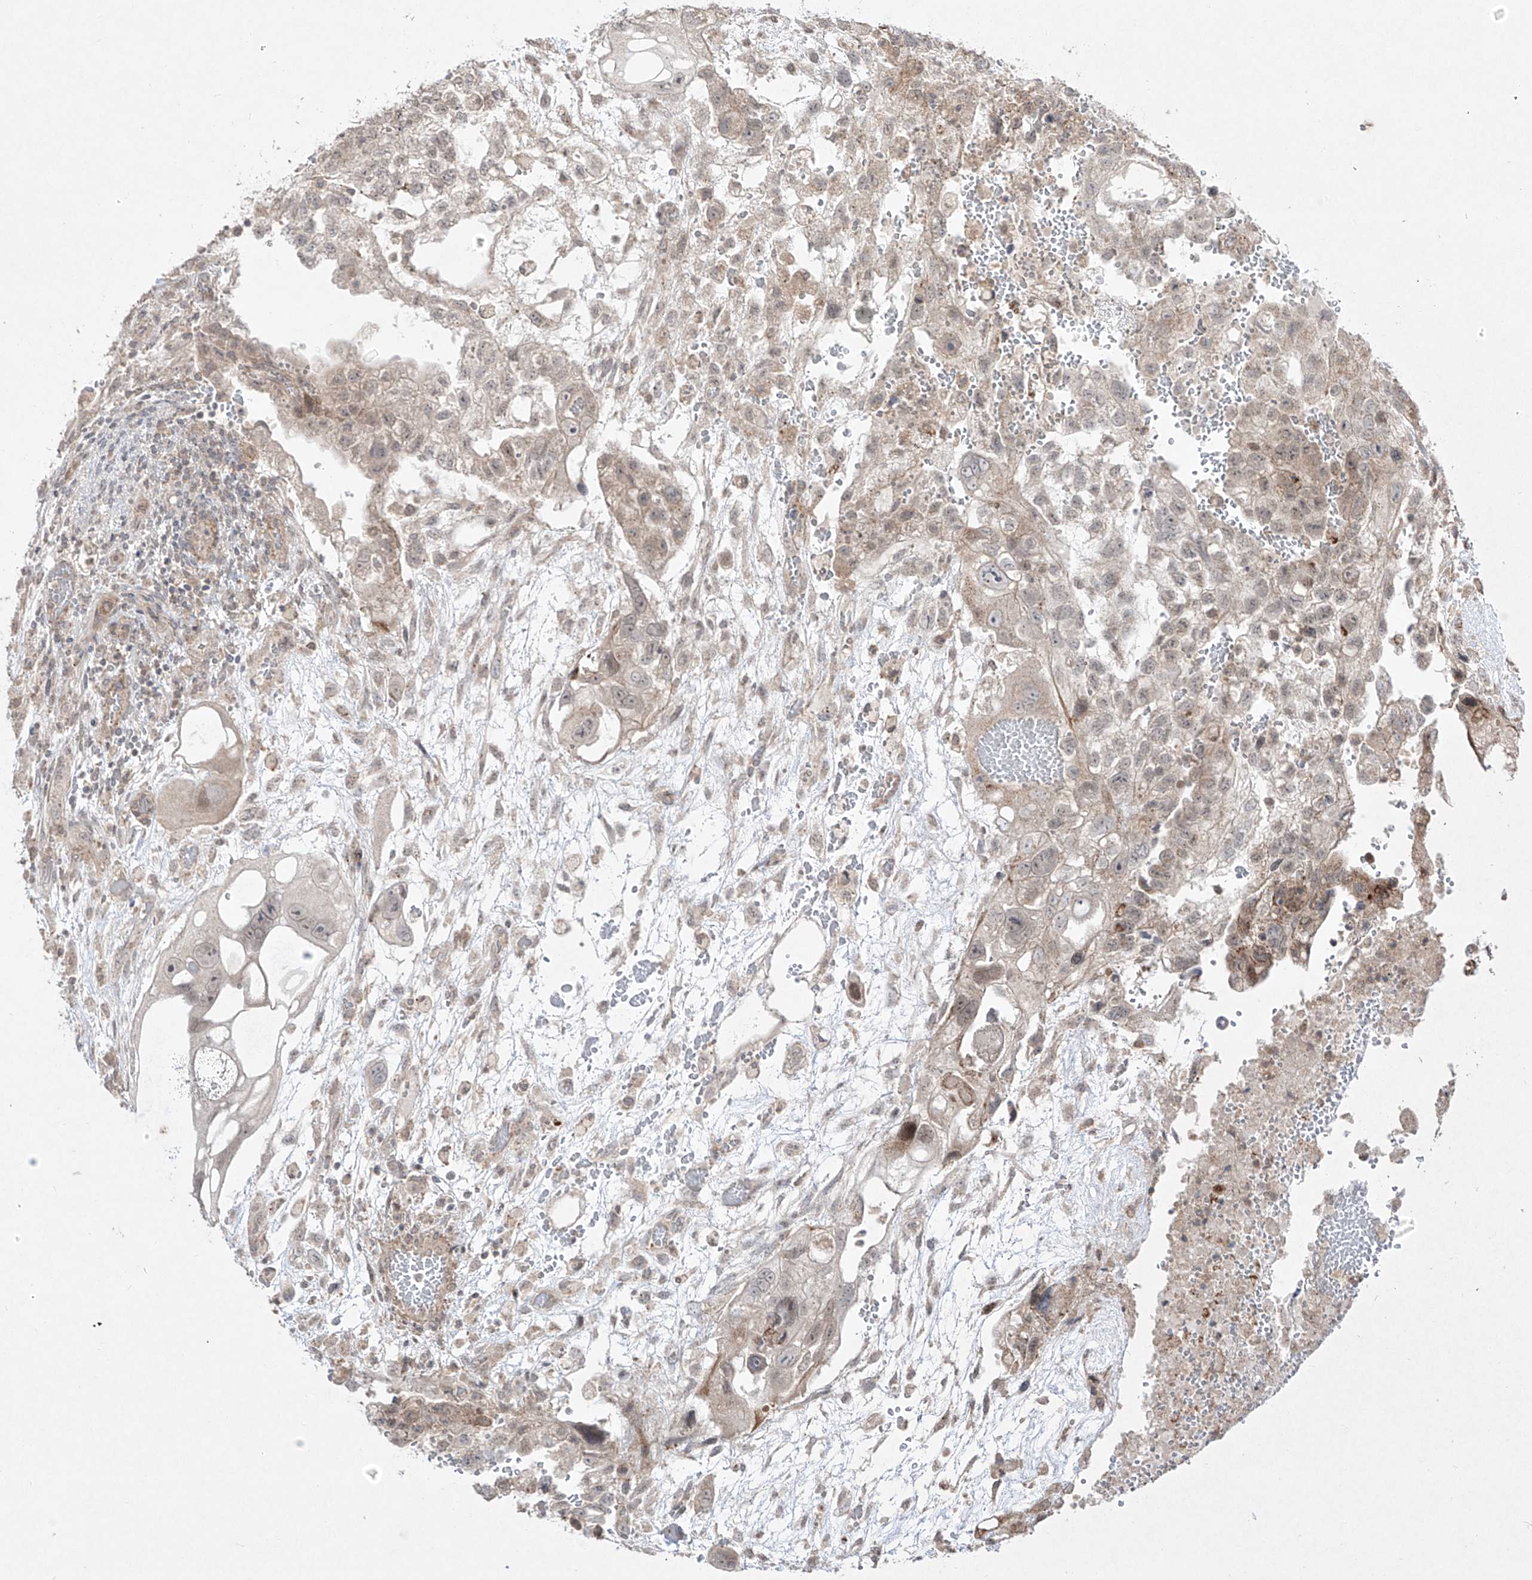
{"staining": {"intensity": "weak", "quantity": "25%-75%", "location": "cytoplasmic/membranous"}, "tissue": "testis cancer", "cell_type": "Tumor cells", "image_type": "cancer", "snomed": [{"axis": "morphology", "description": "Carcinoma, Embryonal, NOS"}, {"axis": "topography", "description": "Testis"}], "caption": "Immunohistochemical staining of testis cancer shows low levels of weak cytoplasmic/membranous protein positivity in about 25%-75% of tumor cells.", "gene": "KDM1B", "patient": {"sex": "male", "age": 36}}